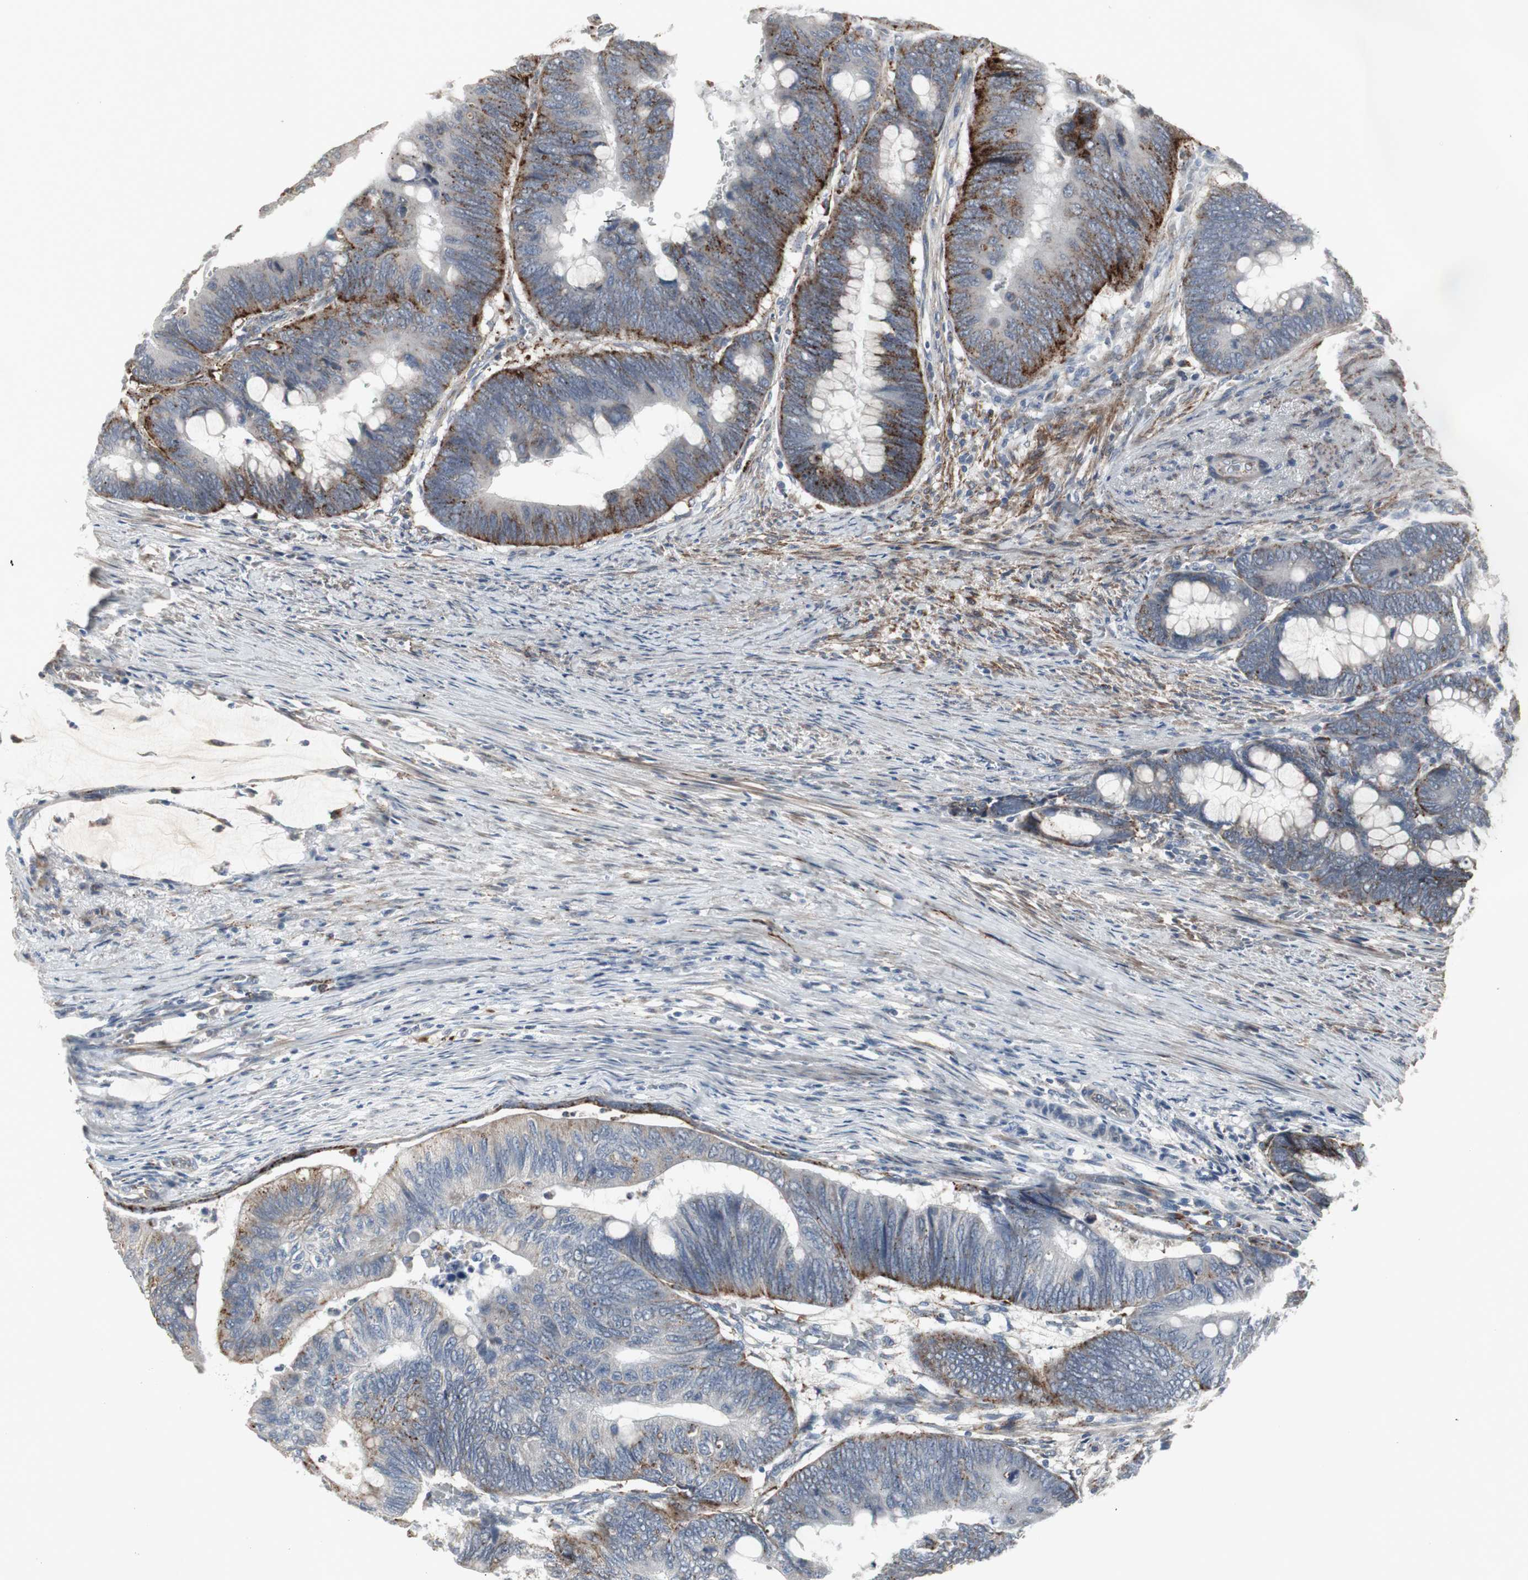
{"staining": {"intensity": "strong", "quantity": "25%-75%", "location": "cytoplasmic/membranous"}, "tissue": "colorectal cancer", "cell_type": "Tumor cells", "image_type": "cancer", "snomed": [{"axis": "morphology", "description": "Normal tissue, NOS"}, {"axis": "morphology", "description": "Adenocarcinoma, NOS"}, {"axis": "topography", "description": "Rectum"}, {"axis": "topography", "description": "Peripheral nerve tissue"}], "caption": "Protein expression analysis of human colorectal cancer (adenocarcinoma) reveals strong cytoplasmic/membranous staining in about 25%-75% of tumor cells.", "gene": "GBA1", "patient": {"sex": "male", "age": 92}}